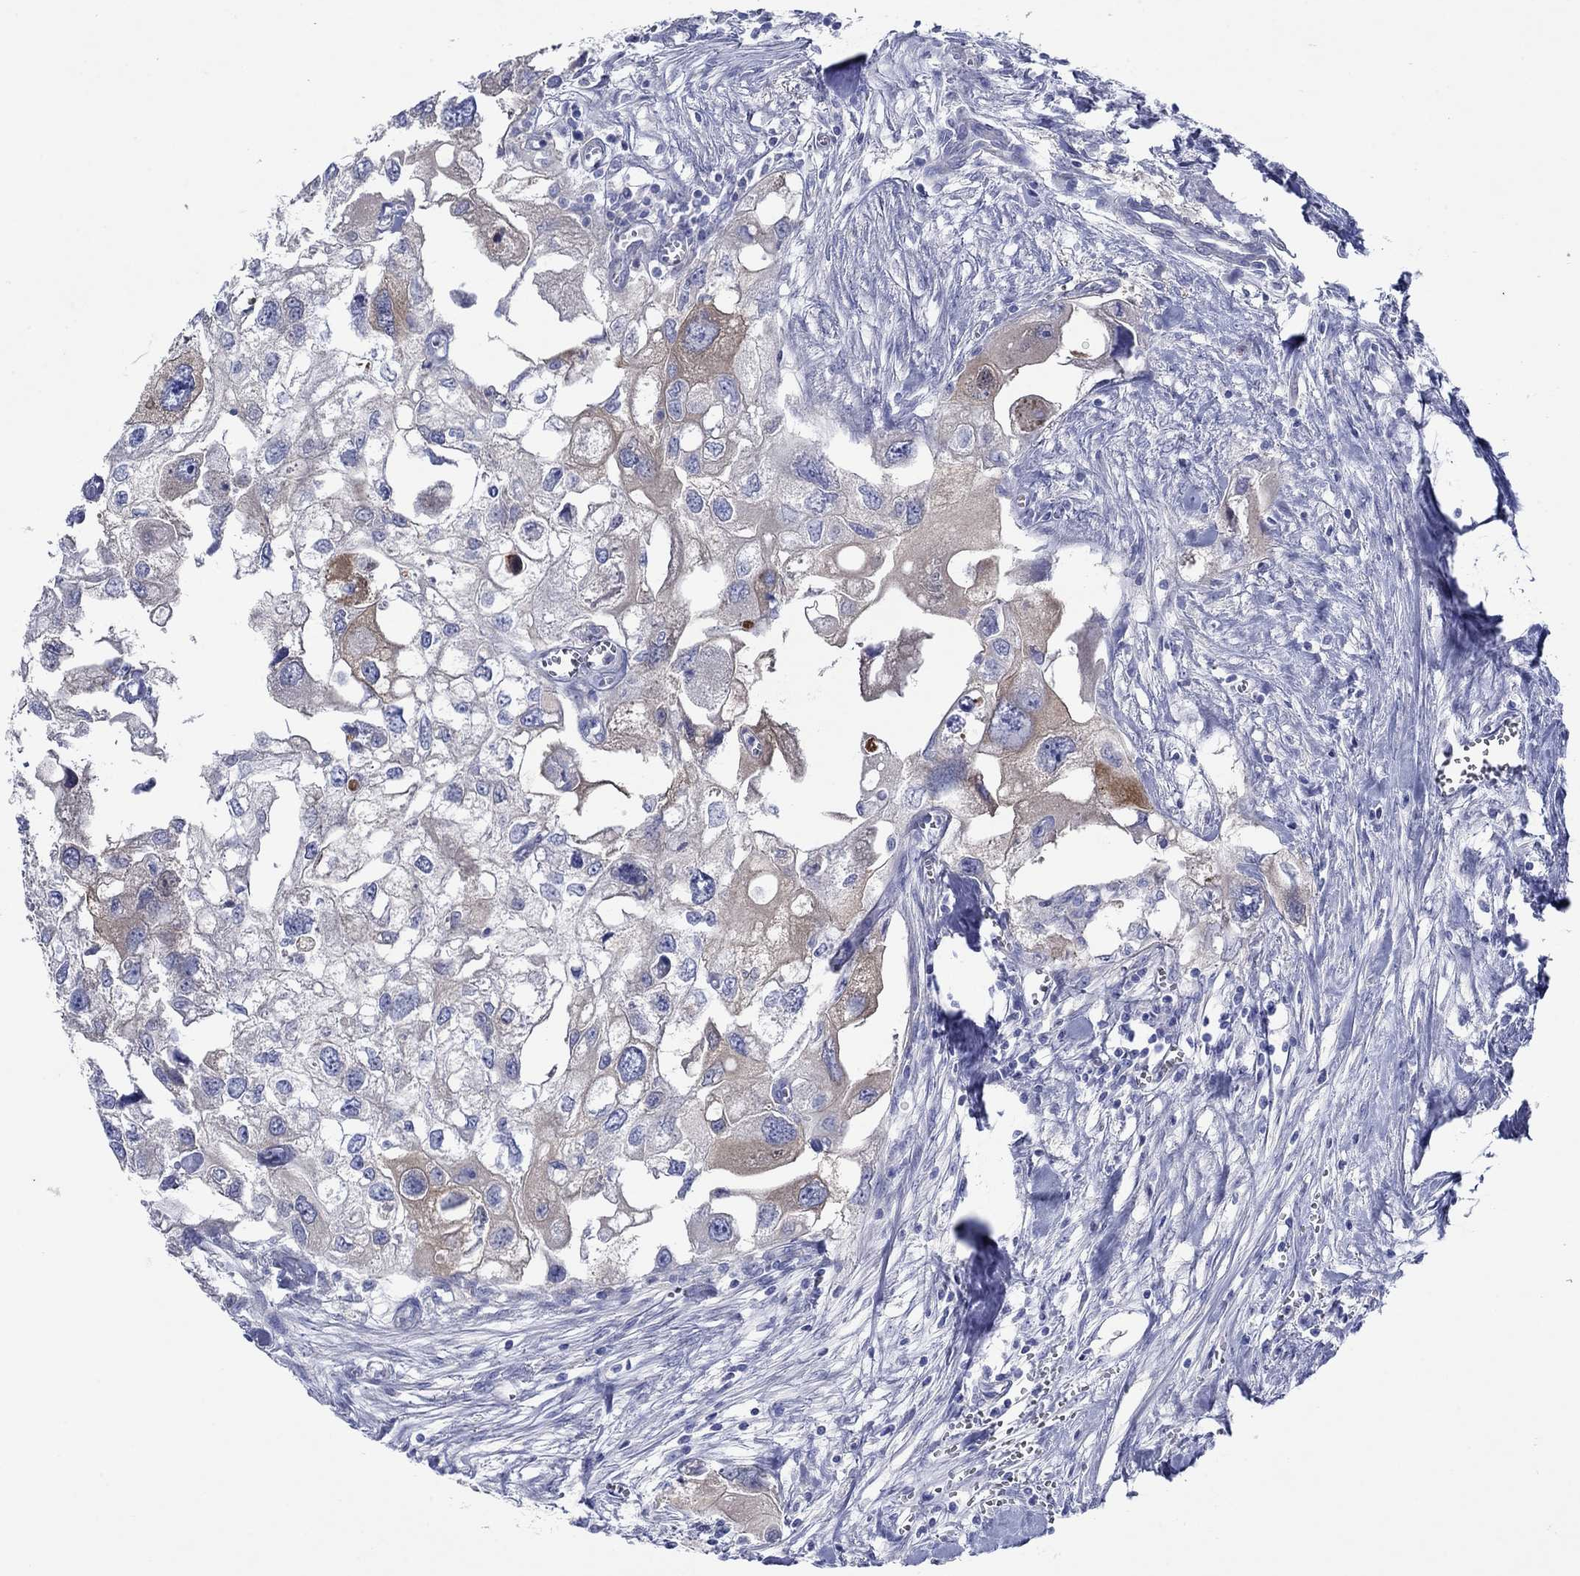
{"staining": {"intensity": "weak", "quantity": "<25%", "location": "cytoplasmic/membranous"}, "tissue": "urothelial cancer", "cell_type": "Tumor cells", "image_type": "cancer", "snomed": [{"axis": "morphology", "description": "Urothelial carcinoma, High grade"}, {"axis": "topography", "description": "Urinary bladder"}], "caption": "This is an IHC image of urothelial cancer. There is no positivity in tumor cells.", "gene": "TRIM16", "patient": {"sex": "male", "age": 59}}